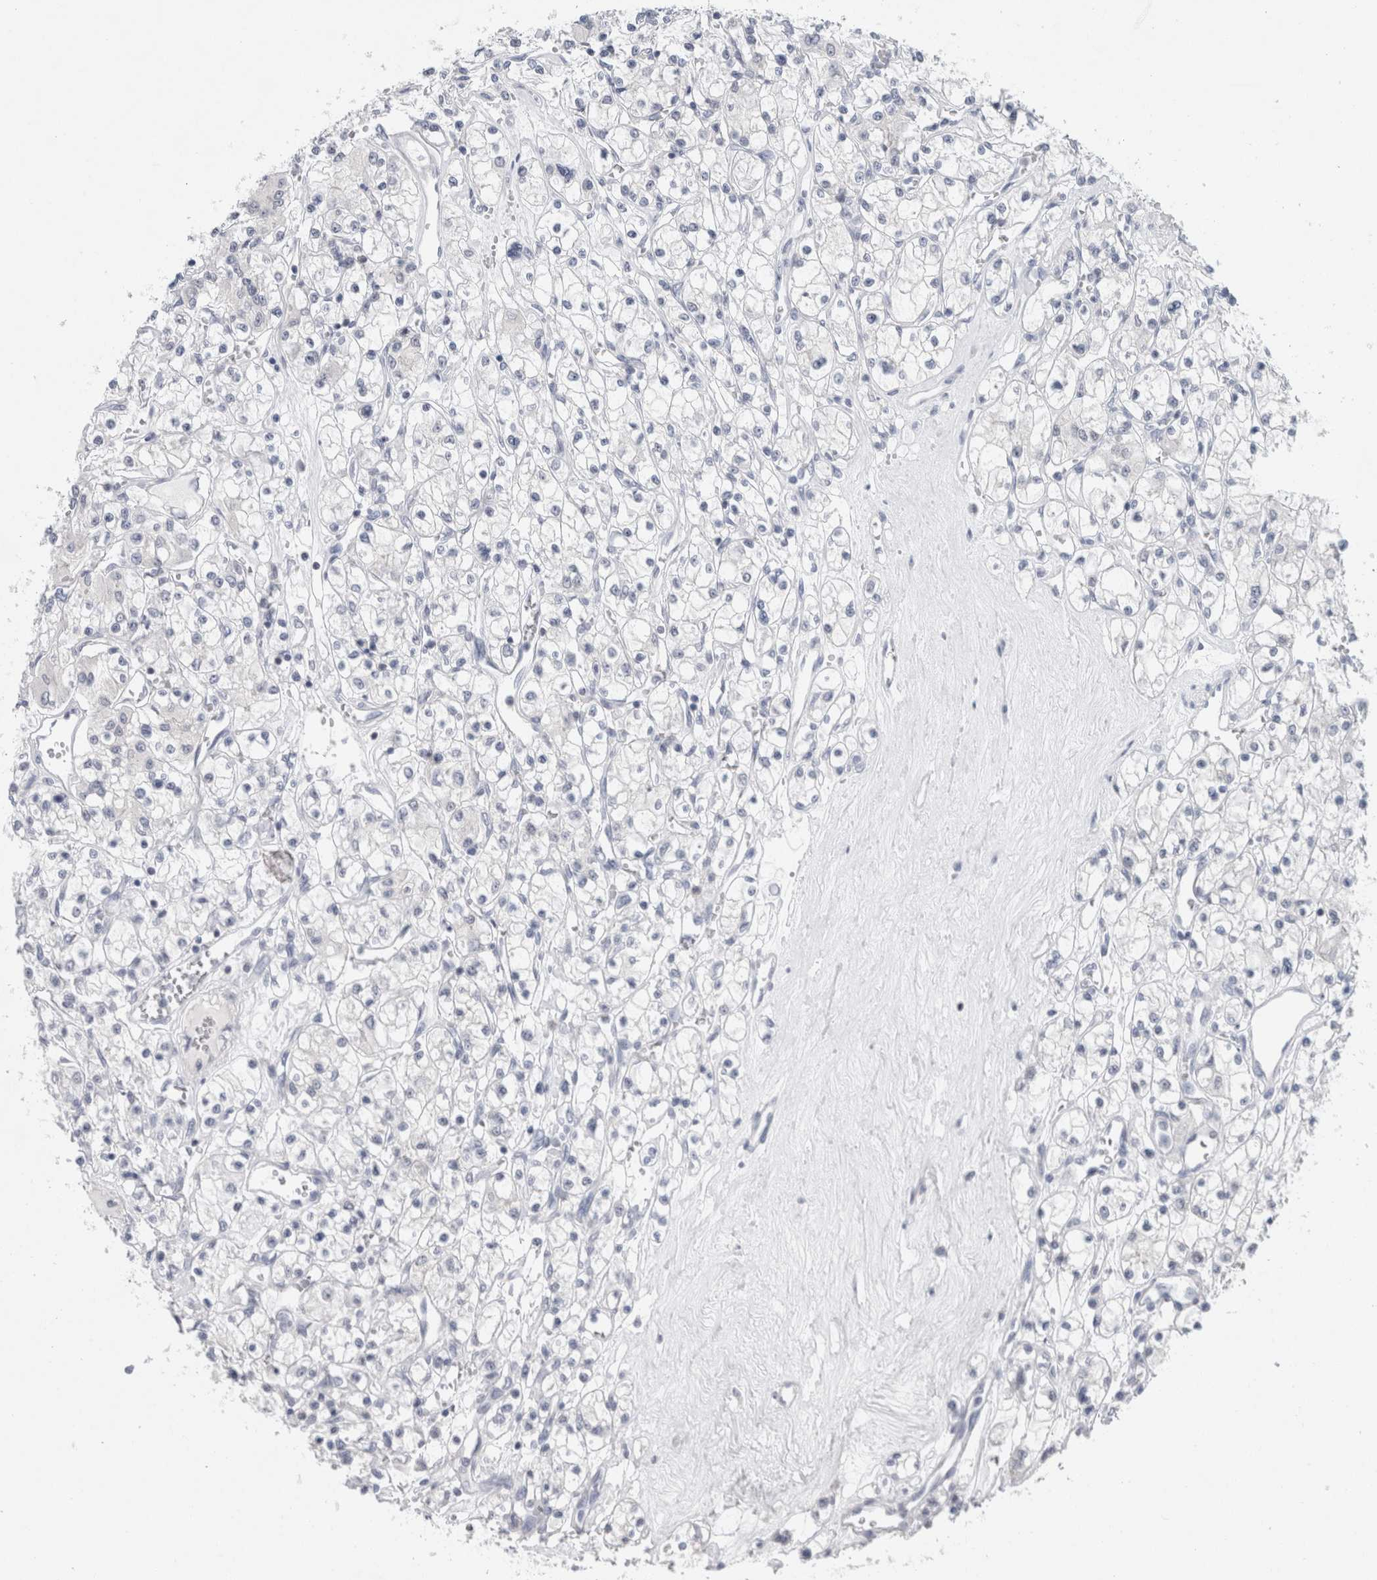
{"staining": {"intensity": "negative", "quantity": "none", "location": "none"}, "tissue": "renal cancer", "cell_type": "Tumor cells", "image_type": "cancer", "snomed": [{"axis": "morphology", "description": "Adenocarcinoma, NOS"}, {"axis": "topography", "description": "Kidney"}], "caption": "High magnification brightfield microscopy of adenocarcinoma (renal) stained with DAB (brown) and counterstained with hematoxylin (blue): tumor cells show no significant expression.", "gene": "CASP6", "patient": {"sex": "female", "age": 59}}